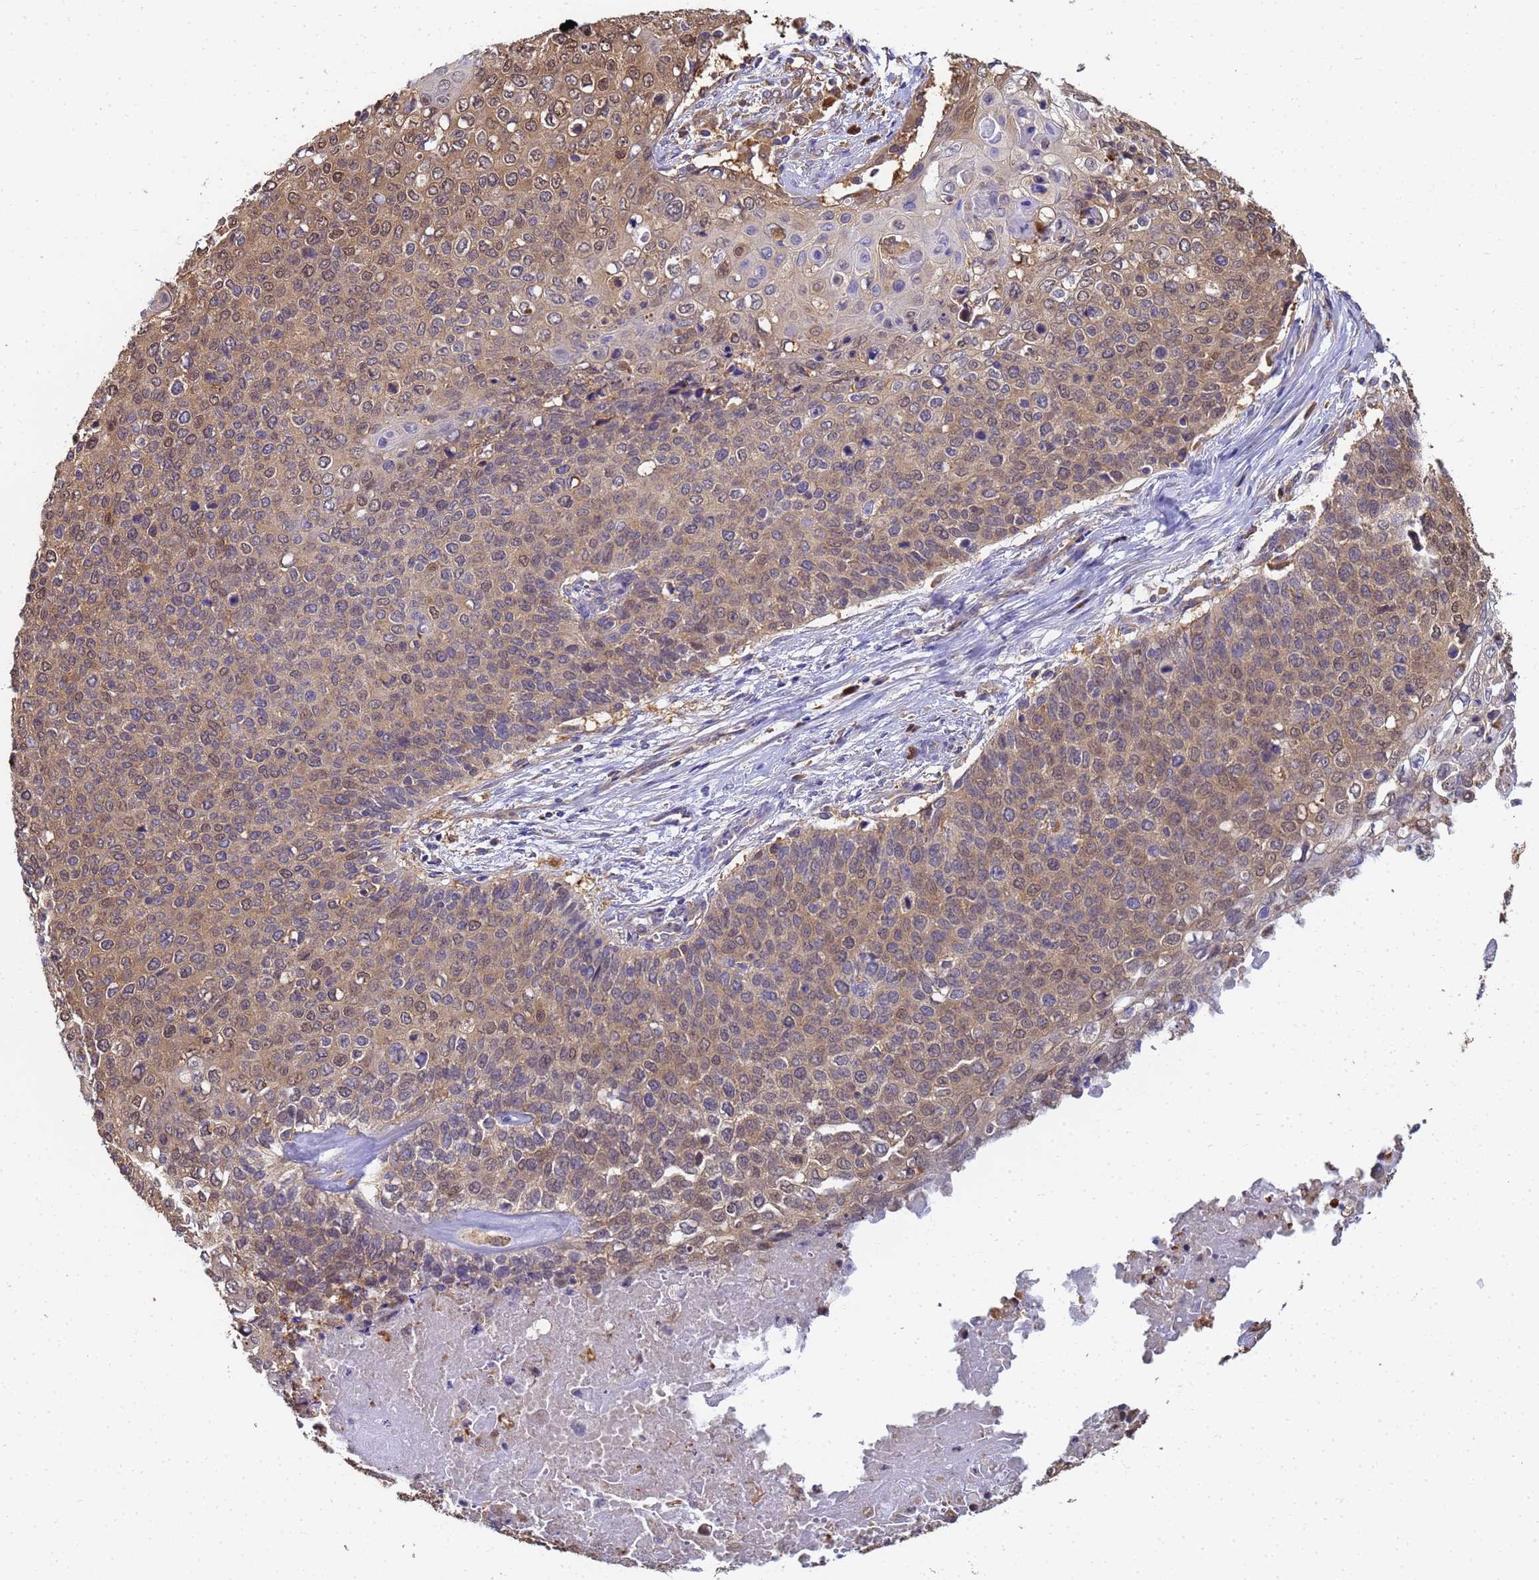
{"staining": {"intensity": "moderate", "quantity": ">75%", "location": "cytoplasmic/membranous,nuclear"}, "tissue": "cervical cancer", "cell_type": "Tumor cells", "image_type": "cancer", "snomed": [{"axis": "morphology", "description": "Squamous cell carcinoma, NOS"}, {"axis": "topography", "description": "Cervix"}], "caption": "Approximately >75% of tumor cells in cervical squamous cell carcinoma reveal moderate cytoplasmic/membranous and nuclear protein positivity as visualized by brown immunohistochemical staining.", "gene": "NME1-NME2", "patient": {"sex": "female", "age": 39}}